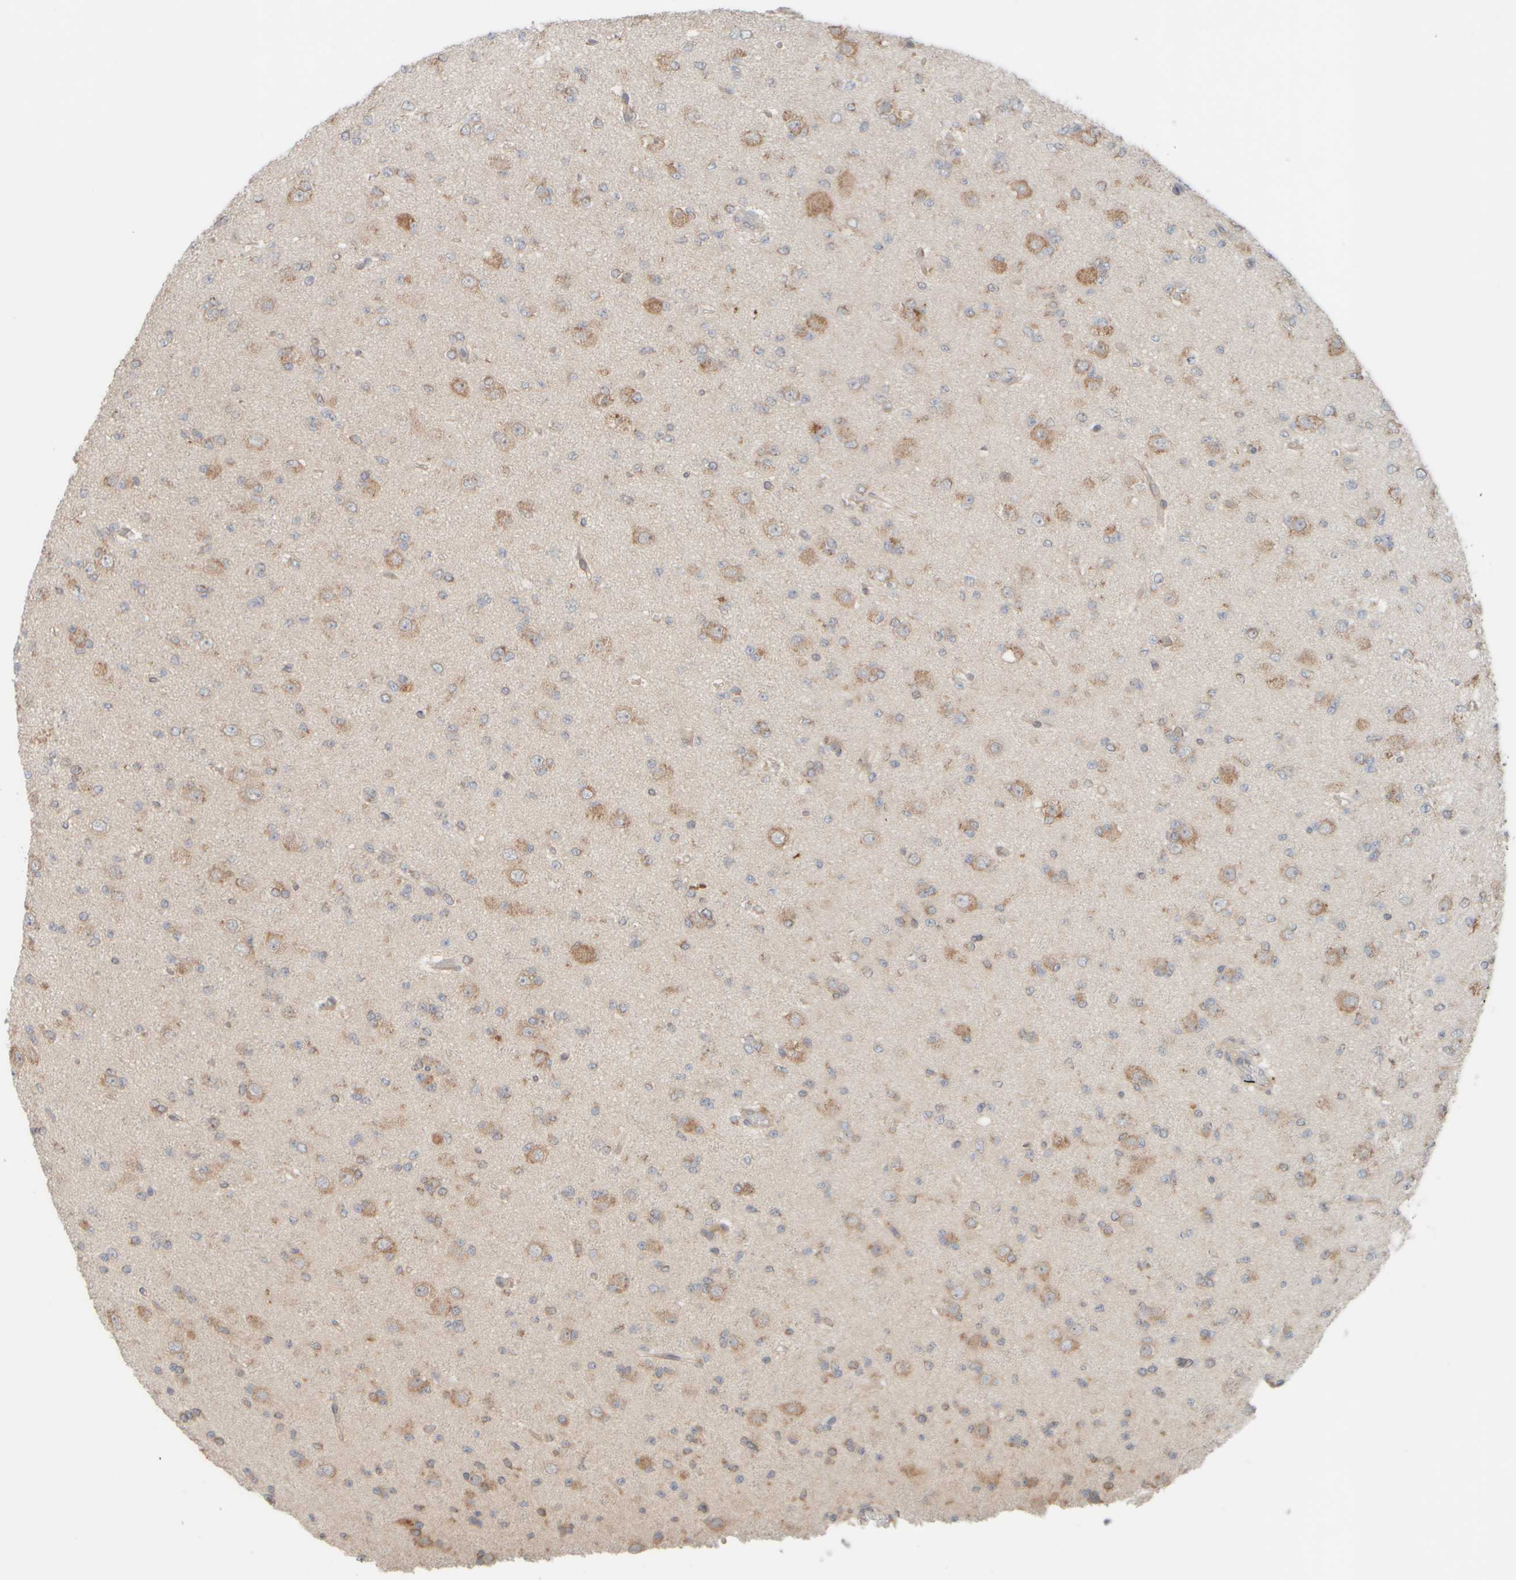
{"staining": {"intensity": "weak", "quantity": "<25%", "location": "cytoplasmic/membranous"}, "tissue": "glioma", "cell_type": "Tumor cells", "image_type": "cancer", "snomed": [{"axis": "morphology", "description": "Glioma, malignant, Low grade"}, {"axis": "topography", "description": "Brain"}], "caption": "This is an IHC histopathology image of malignant glioma (low-grade). There is no expression in tumor cells.", "gene": "EIF2B3", "patient": {"sex": "female", "age": 22}}